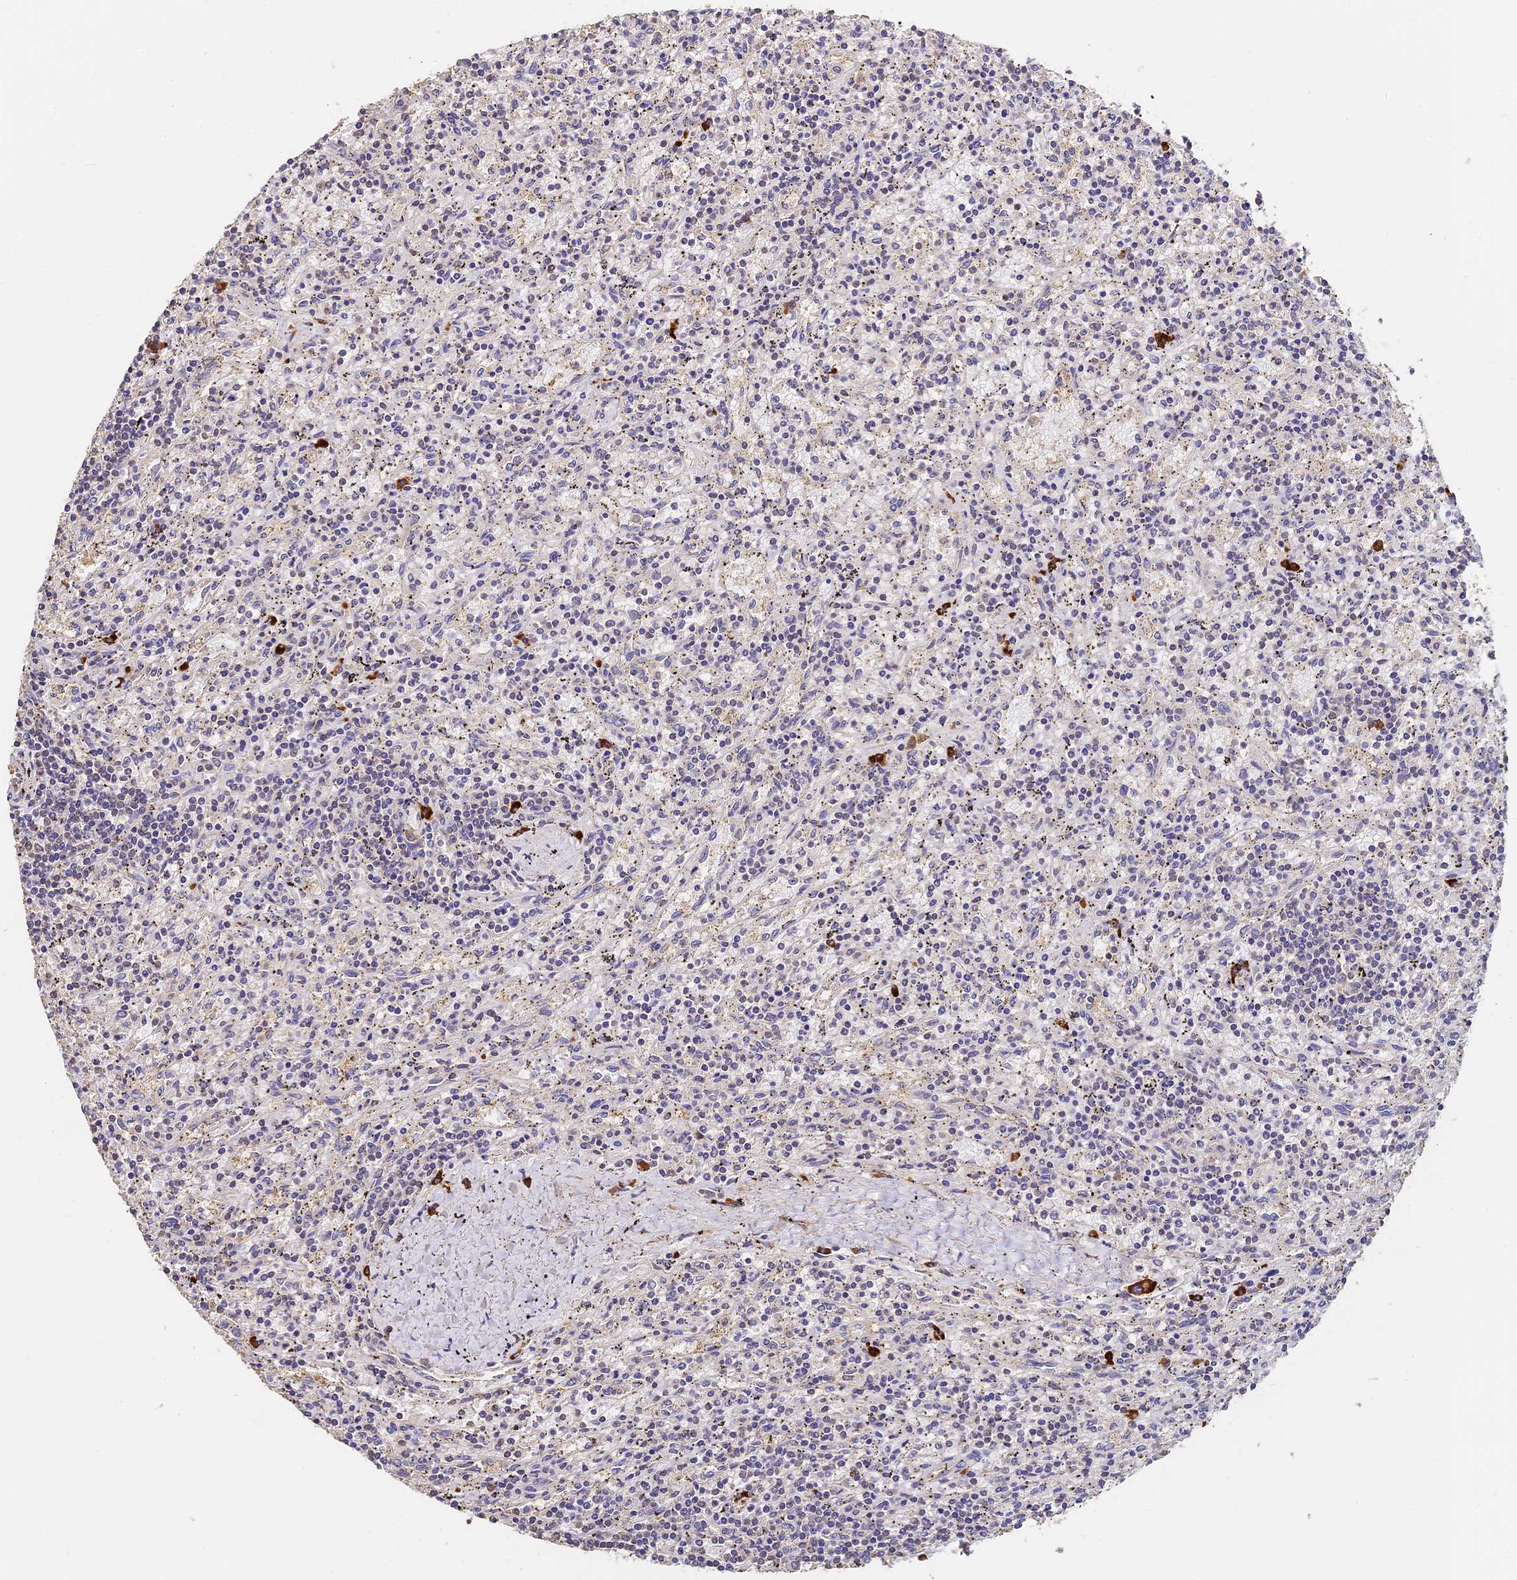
{"staining": {"intensity": "negative", "quantity": "none", "location": "none"}, "tissue": "lymphoma", "cell_type": "Tumor cells", "image_type": "cancer", "snomed": [{"axis": "morphology", "description": "Malignant lymphoma, non-Hodgkin's type, Low grade"}, {"axis": "topography", "description": "Spleen"}], "caption": "Immunohistochemistry (IHC) of lymphoma reveals no expression in tumor cells. (Immunohistochemistry (IHC), brightfield microscopy, high magnification).", "gene": "SLC11A1", "patient": {"sex": "male", "age": 76}}